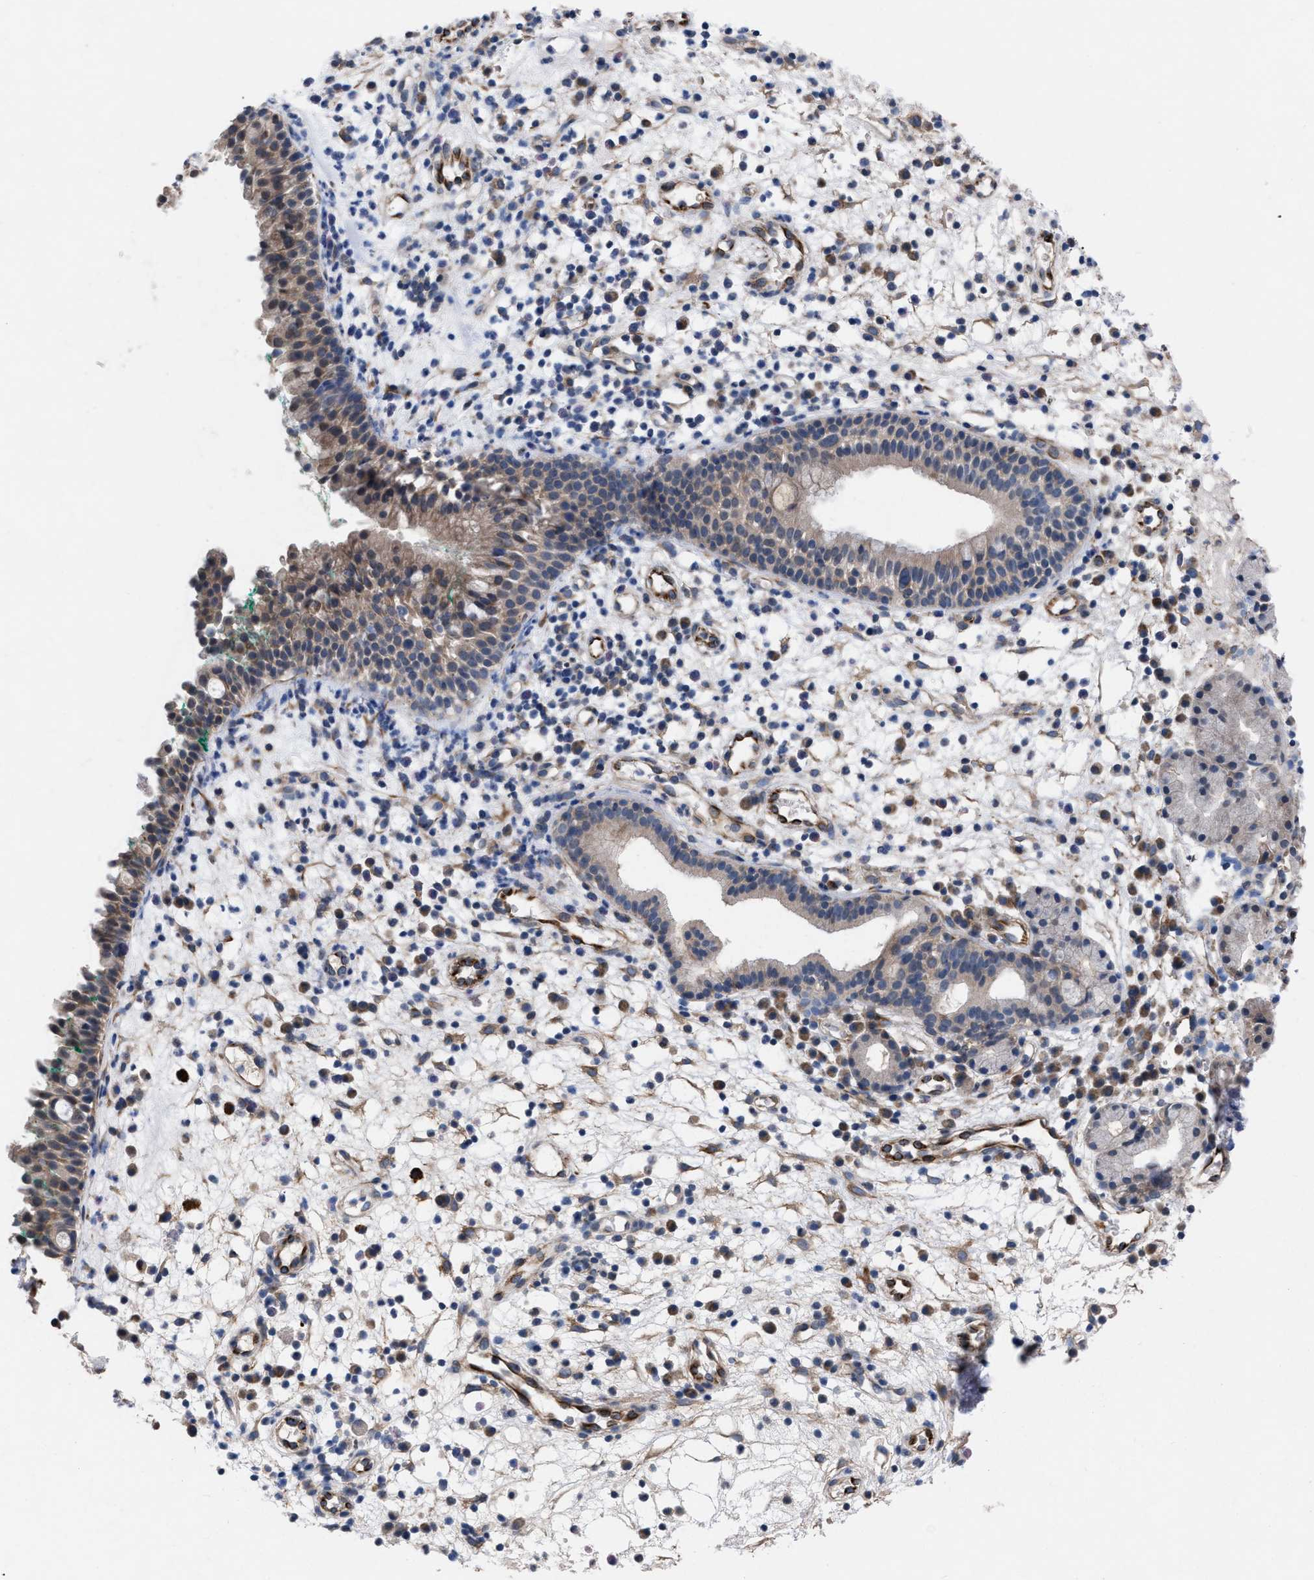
{"staining": {"intensity": "weak", "quantity": ">75%", "location": "cytoplasmic/membranous"}, "tissue": "nasopharynx", "cell_type": "Respiratory epithelial cells", "image_type": "normal", "snomed": [{"axis": "morphology", "description": "Normal tissue, NOS"}, {"axis": "morphology", "description": "Basal cell carcinoma"}, {"axis": "topography", "description": "Cartilage tissue"}, {"axis": "topography", "description": "Nasopharynx"}, {"axis": "topography", "description": "Oral tissue"}], "caption": "A photomicrograph showing weak cytoplasmic/membranous staining in about >75% of respiratory epithelial cells in unremarkable nasopharynx, as visualized by brown immunohistochemical staining.", "gene": "TMEM131", "patient": {"sex": "female", "age": 77}}